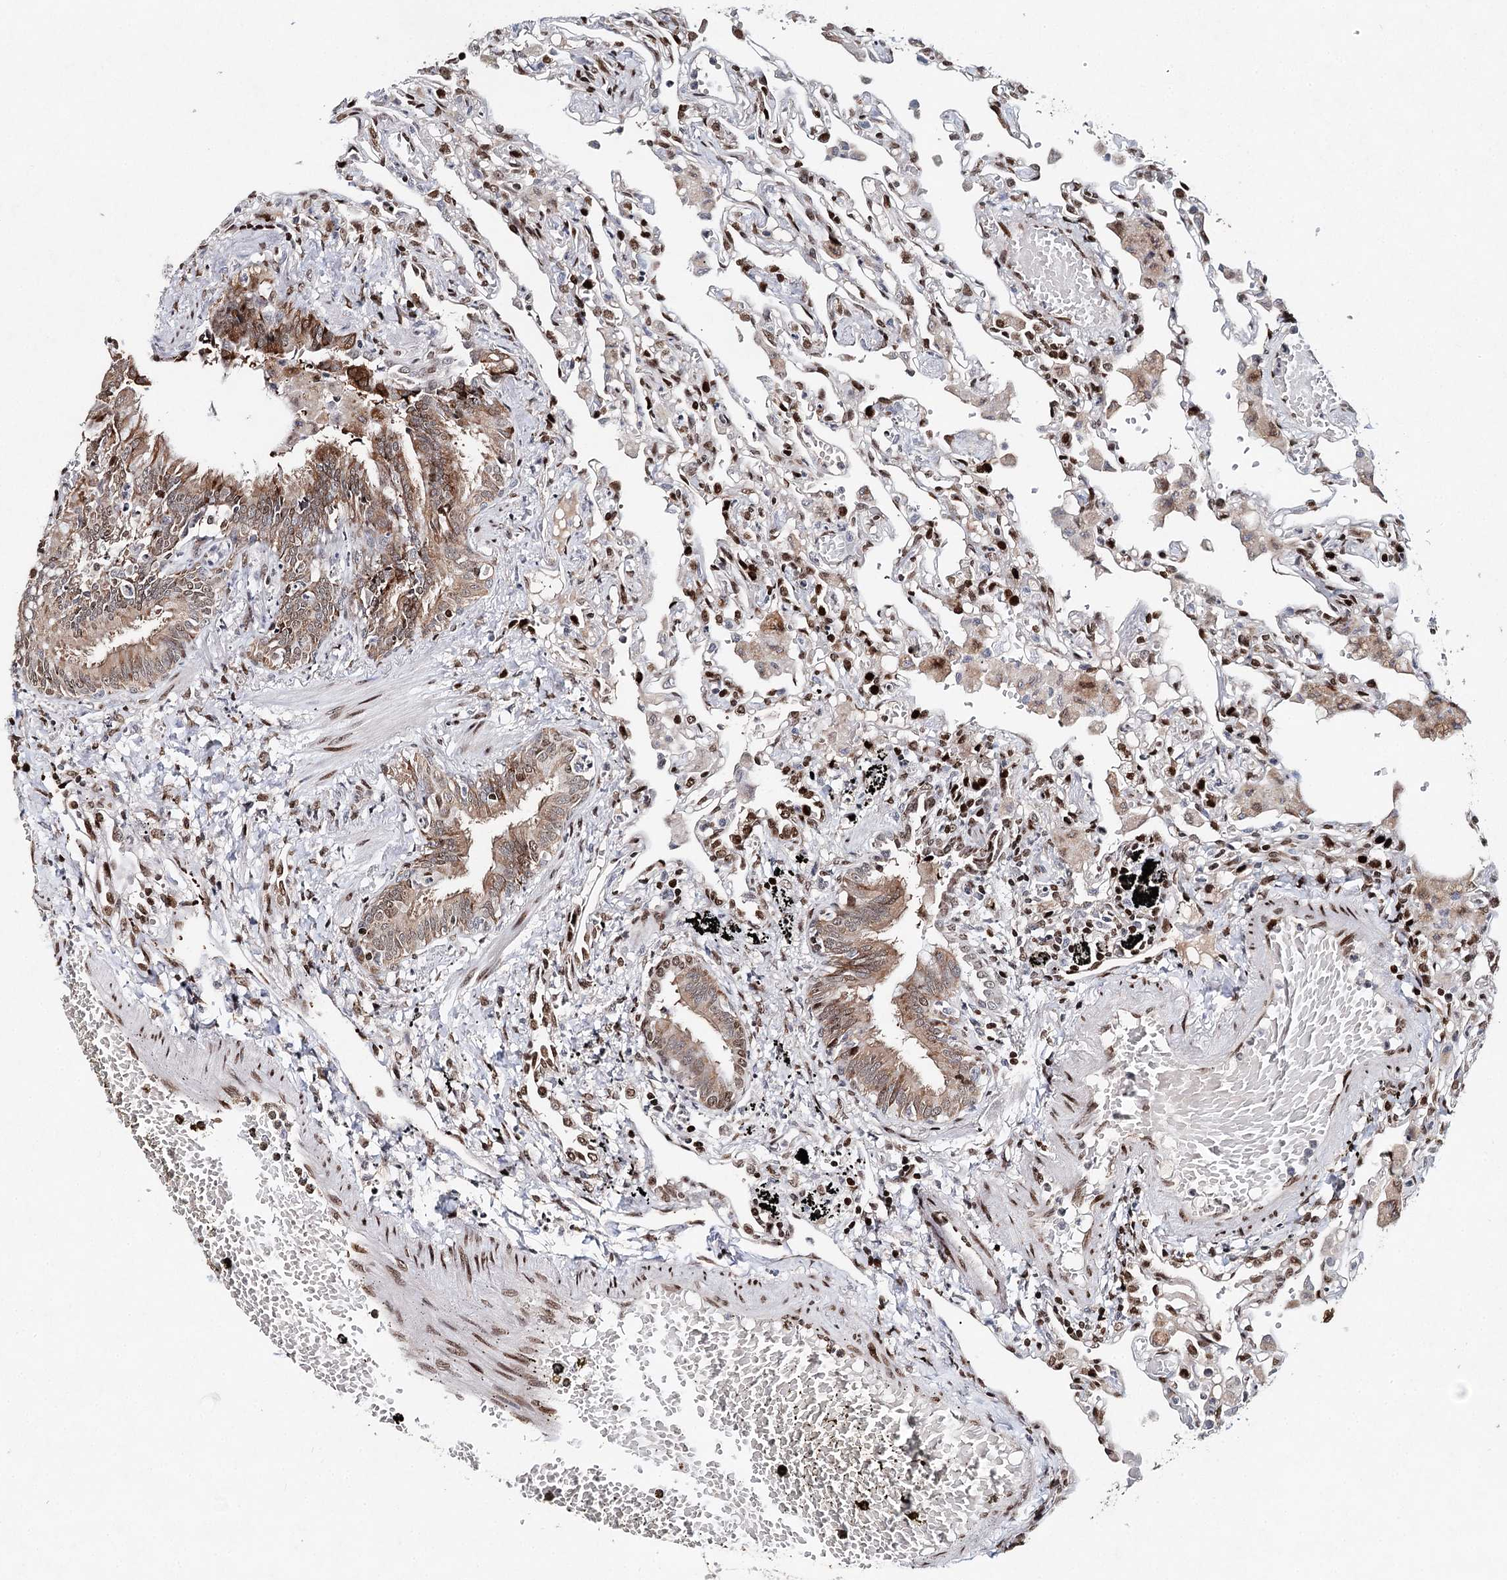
{"staining": {"intensity": "moderate", "quantity": "25%-75%", "location": "nuclear"}, "tissue": "lung", "cell_type": "Alveolar cells", "image_type": "normal", "snomed": [{"axis": "morphology", "description": "Normal tissue, NOS"}, {"axis": "topography", "description": "Bronchus"}, {"axis": "topography", "description": "Lung"}], "caption": "A medium amount of moderate nuclear staining is present in about 25%-75% of alveolar cells in unremarkable lung. Using DAB (brown) and hematoxylin (blue) stains, captured at high magnification using brightfield microscopy.", "gene": "FRMD4A", "patient": {"sex": "female", "age": 49}}